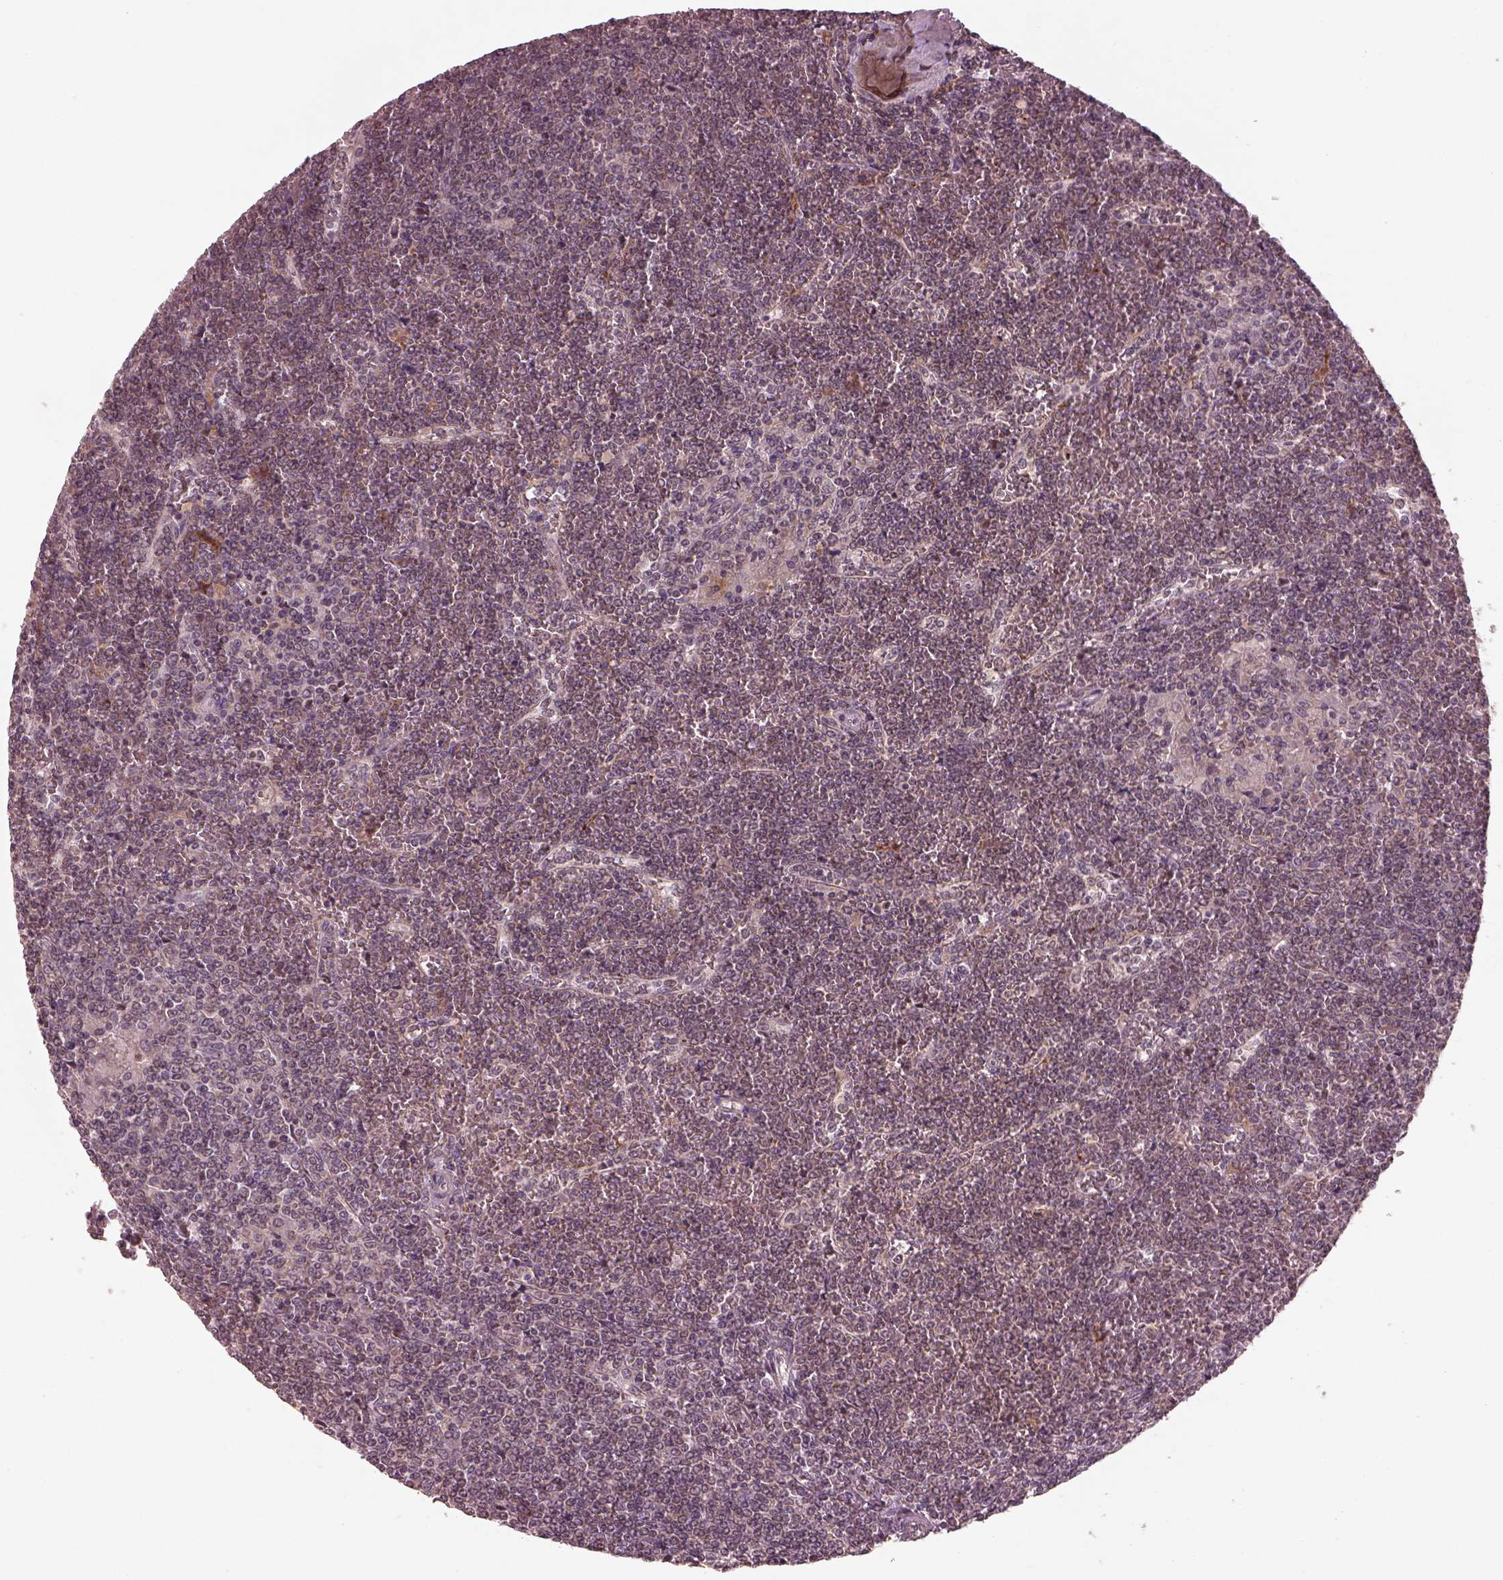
{"staining": {"intensity": "negative", "quantity": "none", "location": "none"}, "tissue": "lymphoma", "cell_type": "Tumor cells", "image_type": "cancer", "snomed": [{"axis": "morphology", "description": "Malignant lymphoma, non-Hodgkin's type, Low grade"}, {"axis": "topography", "description": "Spleen"}], "caption": "Tumor cells show no significant protein expression in lymphoma. (DAB immunohistochemistry visualized using brightfield microscopy, high magnification).", "gene": "SLC25A46", "patient": {"sex": "female", "age": 19}}